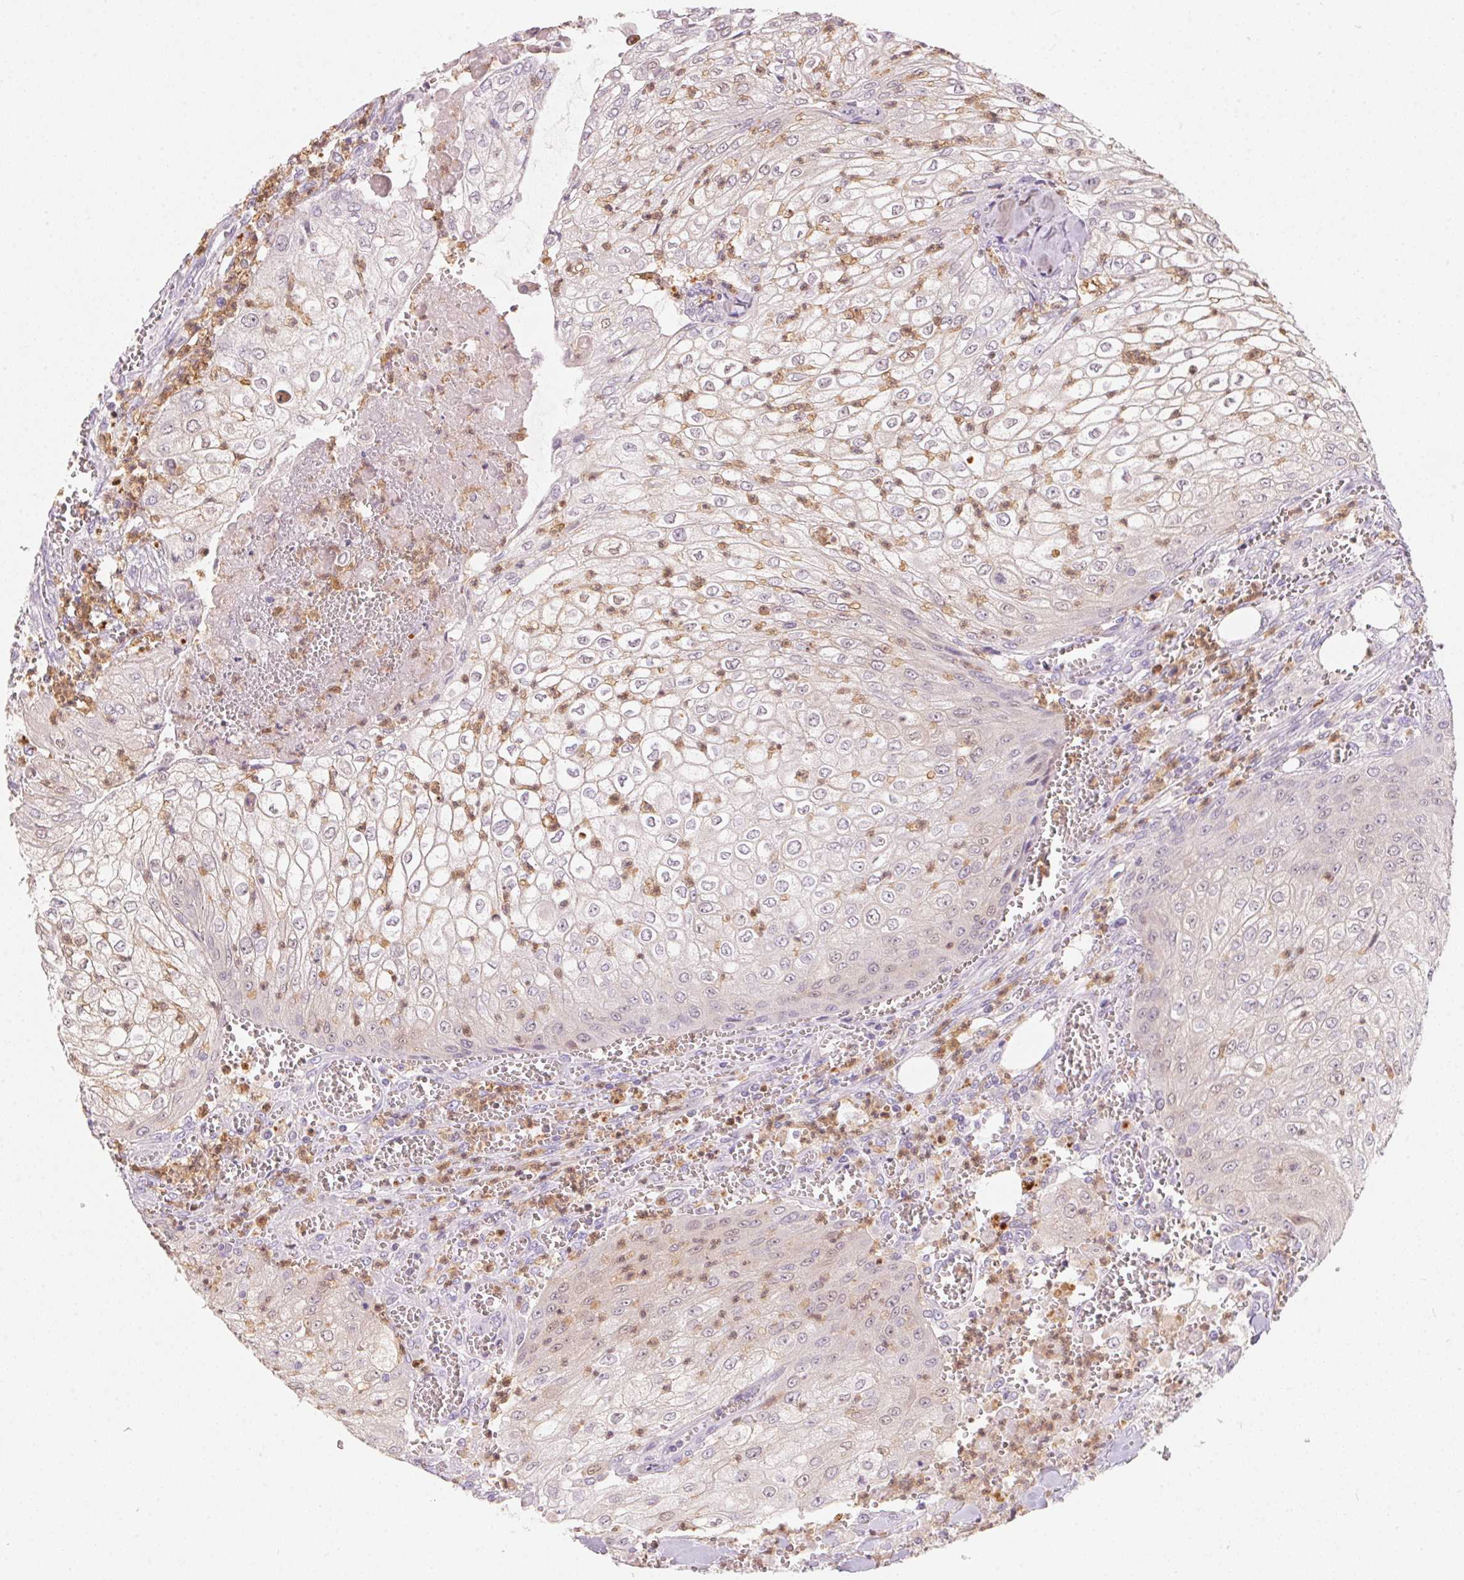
{"staining": {"intensity": "negative", "quantity": "none", "location": "none"}, "tissue": "urothelial cancer", "cell_type": "Tumor cells", "image_type": "cancer", "snomed": [{"axis": "morphology", "description": "Urothelial carcinoma, High grade"}, {"axis": "topography", "description": "Urinary bladder"}], "caption": "DAB immunohistochemical staining of human high-grade urothelial carcinoma exhibits no significant expression in tumor cells. (DAB immunohistochemistry (IHC) with hematoxylin counter stain).", "gene": "SERPINB1", "patient": {"sex": "male", "age": 62}}